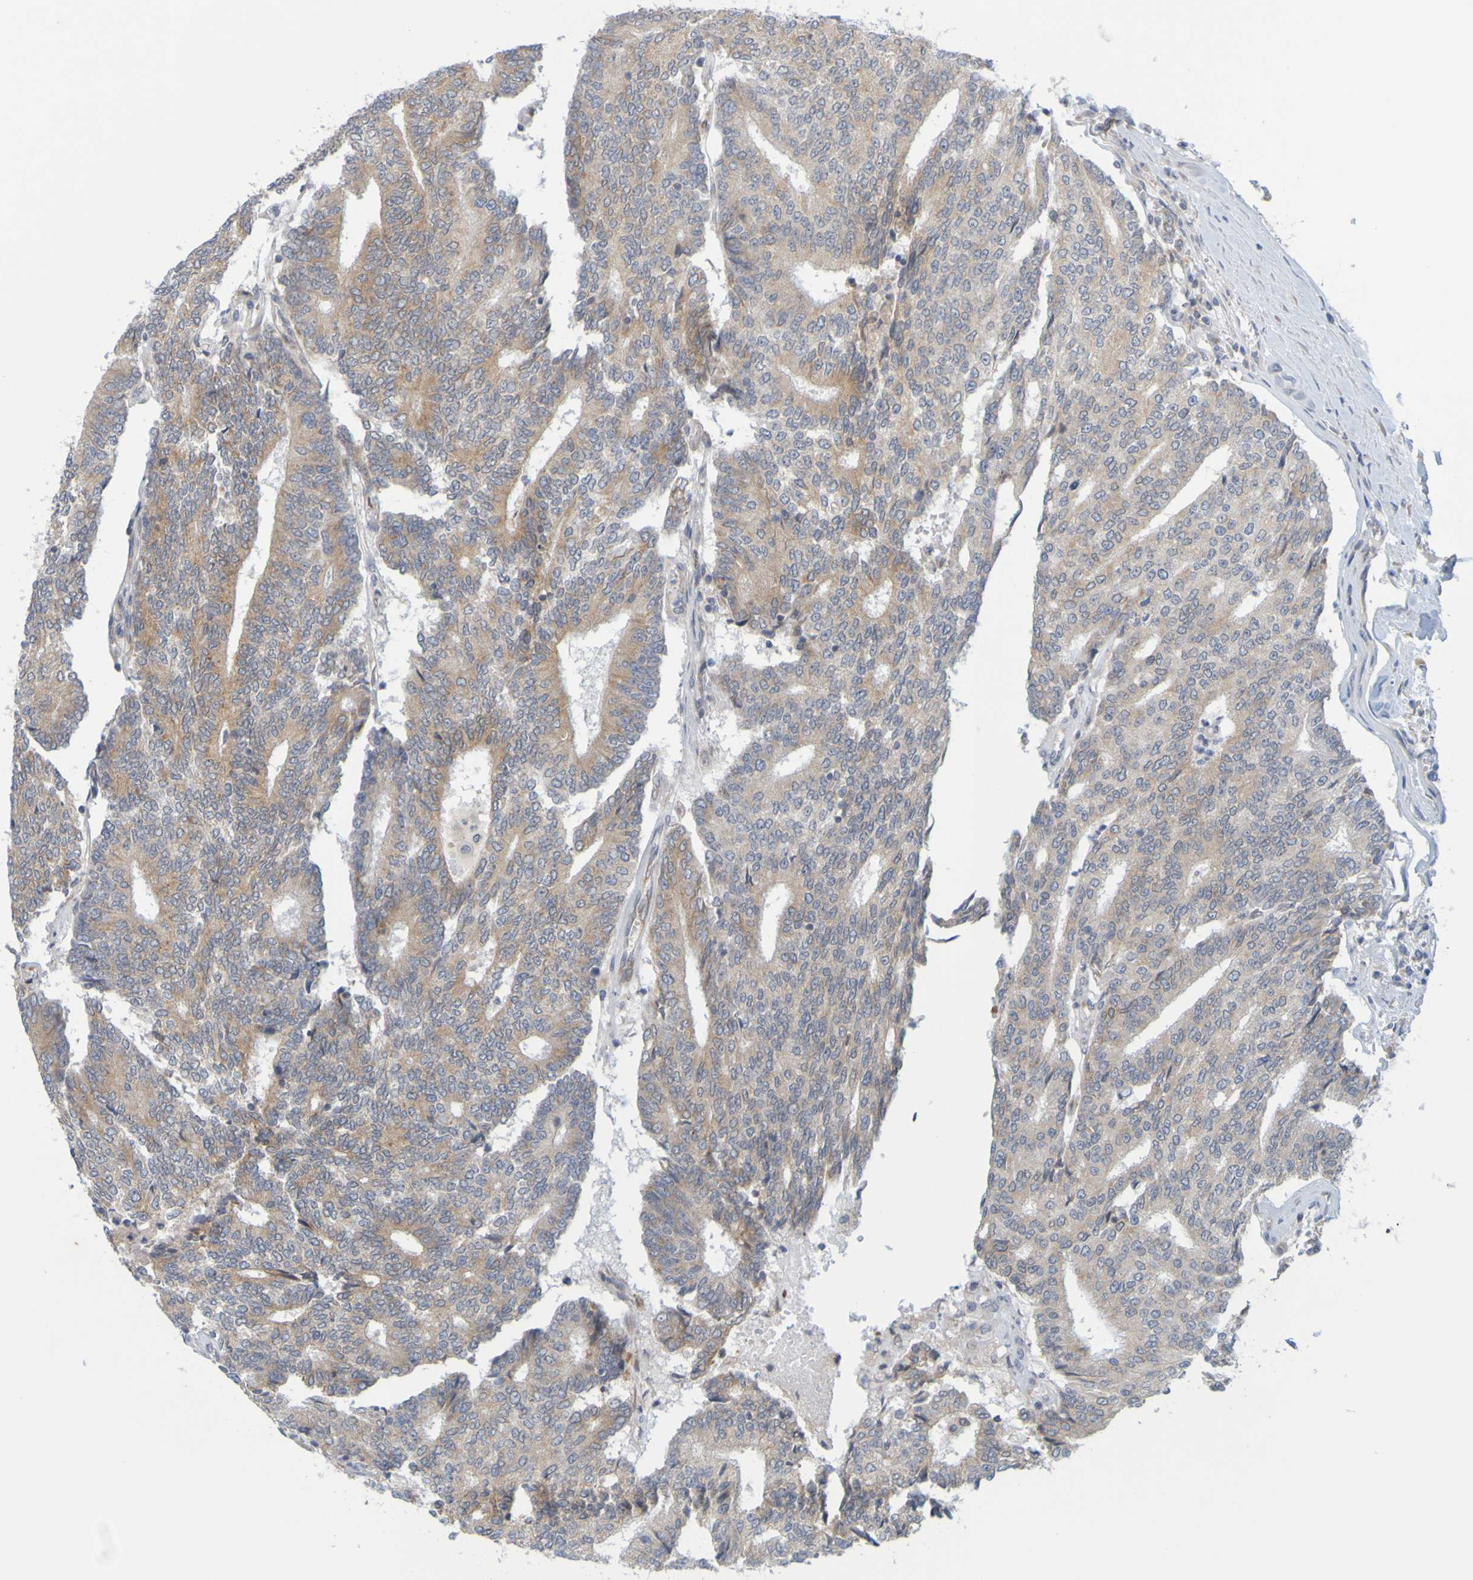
{"staining": {"intensity": "moderate", "quantity": "25%-75%", "location": "cytoplasmic/membranous"}, "tissue": "prostate cancer", "cell_type": "Tumor cells", "image_type": "cancer", "snomed": [{"axis": "morphology", "description": "Normal tissue, NOS"}, {"axis": "morphology", "description": "Adenocarcinoma, High grade"}, {"axis": "topography", "description": "Prostate"}, {"axis": "topography", "description": "Seminal veicle"}], "caption": "High-grade adenocarcinoma (prostate) stained for a protein (brown) displays moderate cytoplasmic/membranous positive expression in approximately 25%-75% of tumor cells.", "gene": "MOGS", "patient": {"sex": "male", "age": 55}}